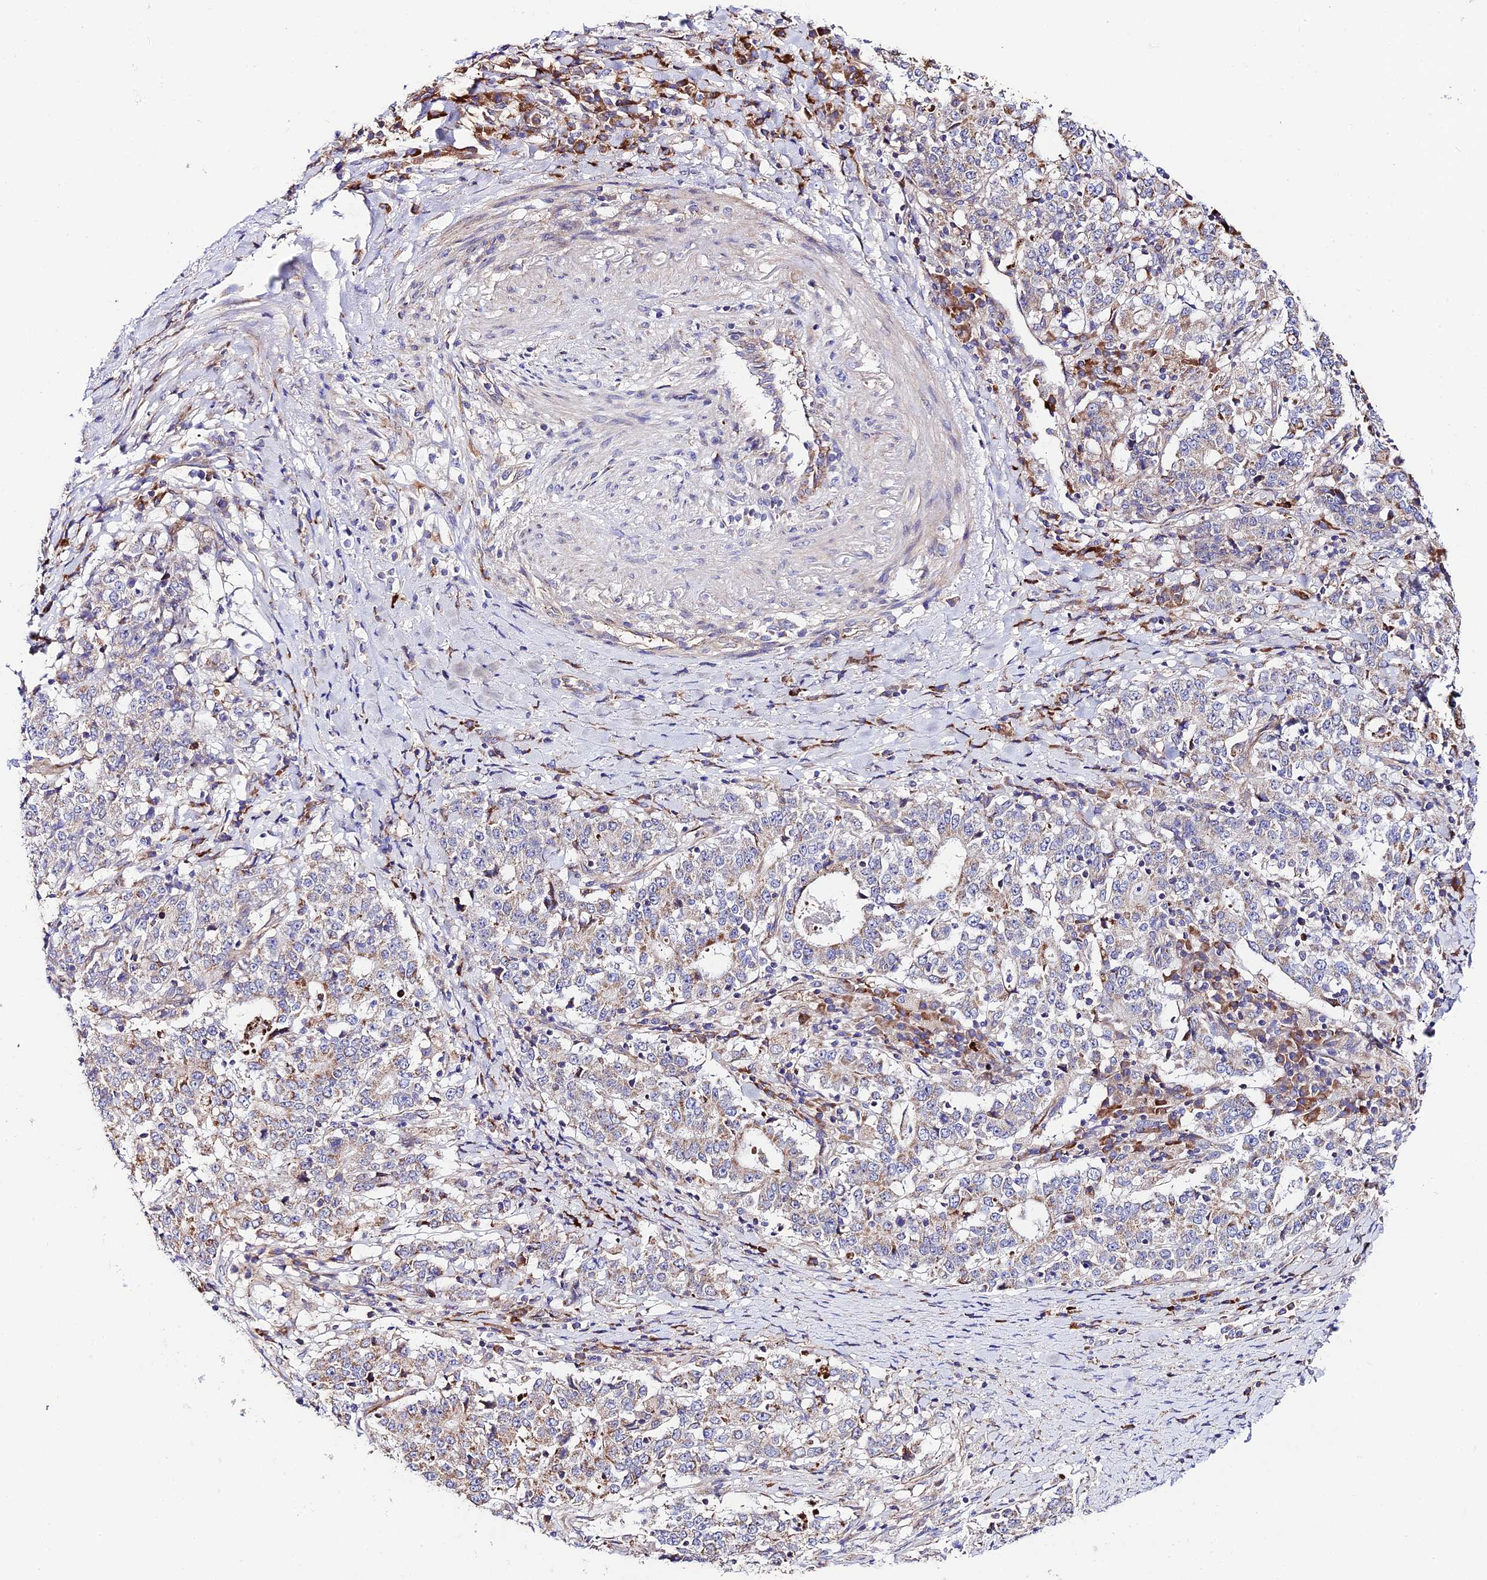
{"staining": {"intensity": "weak", "quantity": "<25%", "location": "cytoplasmic/membranous"}, "tissue": "stomach cancer", "cell_type": "Tumor cells", "image_type": "cancer", "snomed": [{"axis": "morphology", "description": "Adenocarcinoma, NOS"}, {"axis": "topography", "description": "Stomach"}], "caption": "Stomach adenocarcinoma was stained to show a protein in brown. There is no significant staining in tumor cells. (DAB (3,3'-diaminobenzidine) IHC with hematoxylin counter stain).", "gene": "VPS13C", "patient": {"sex": "male", "age": 59}}